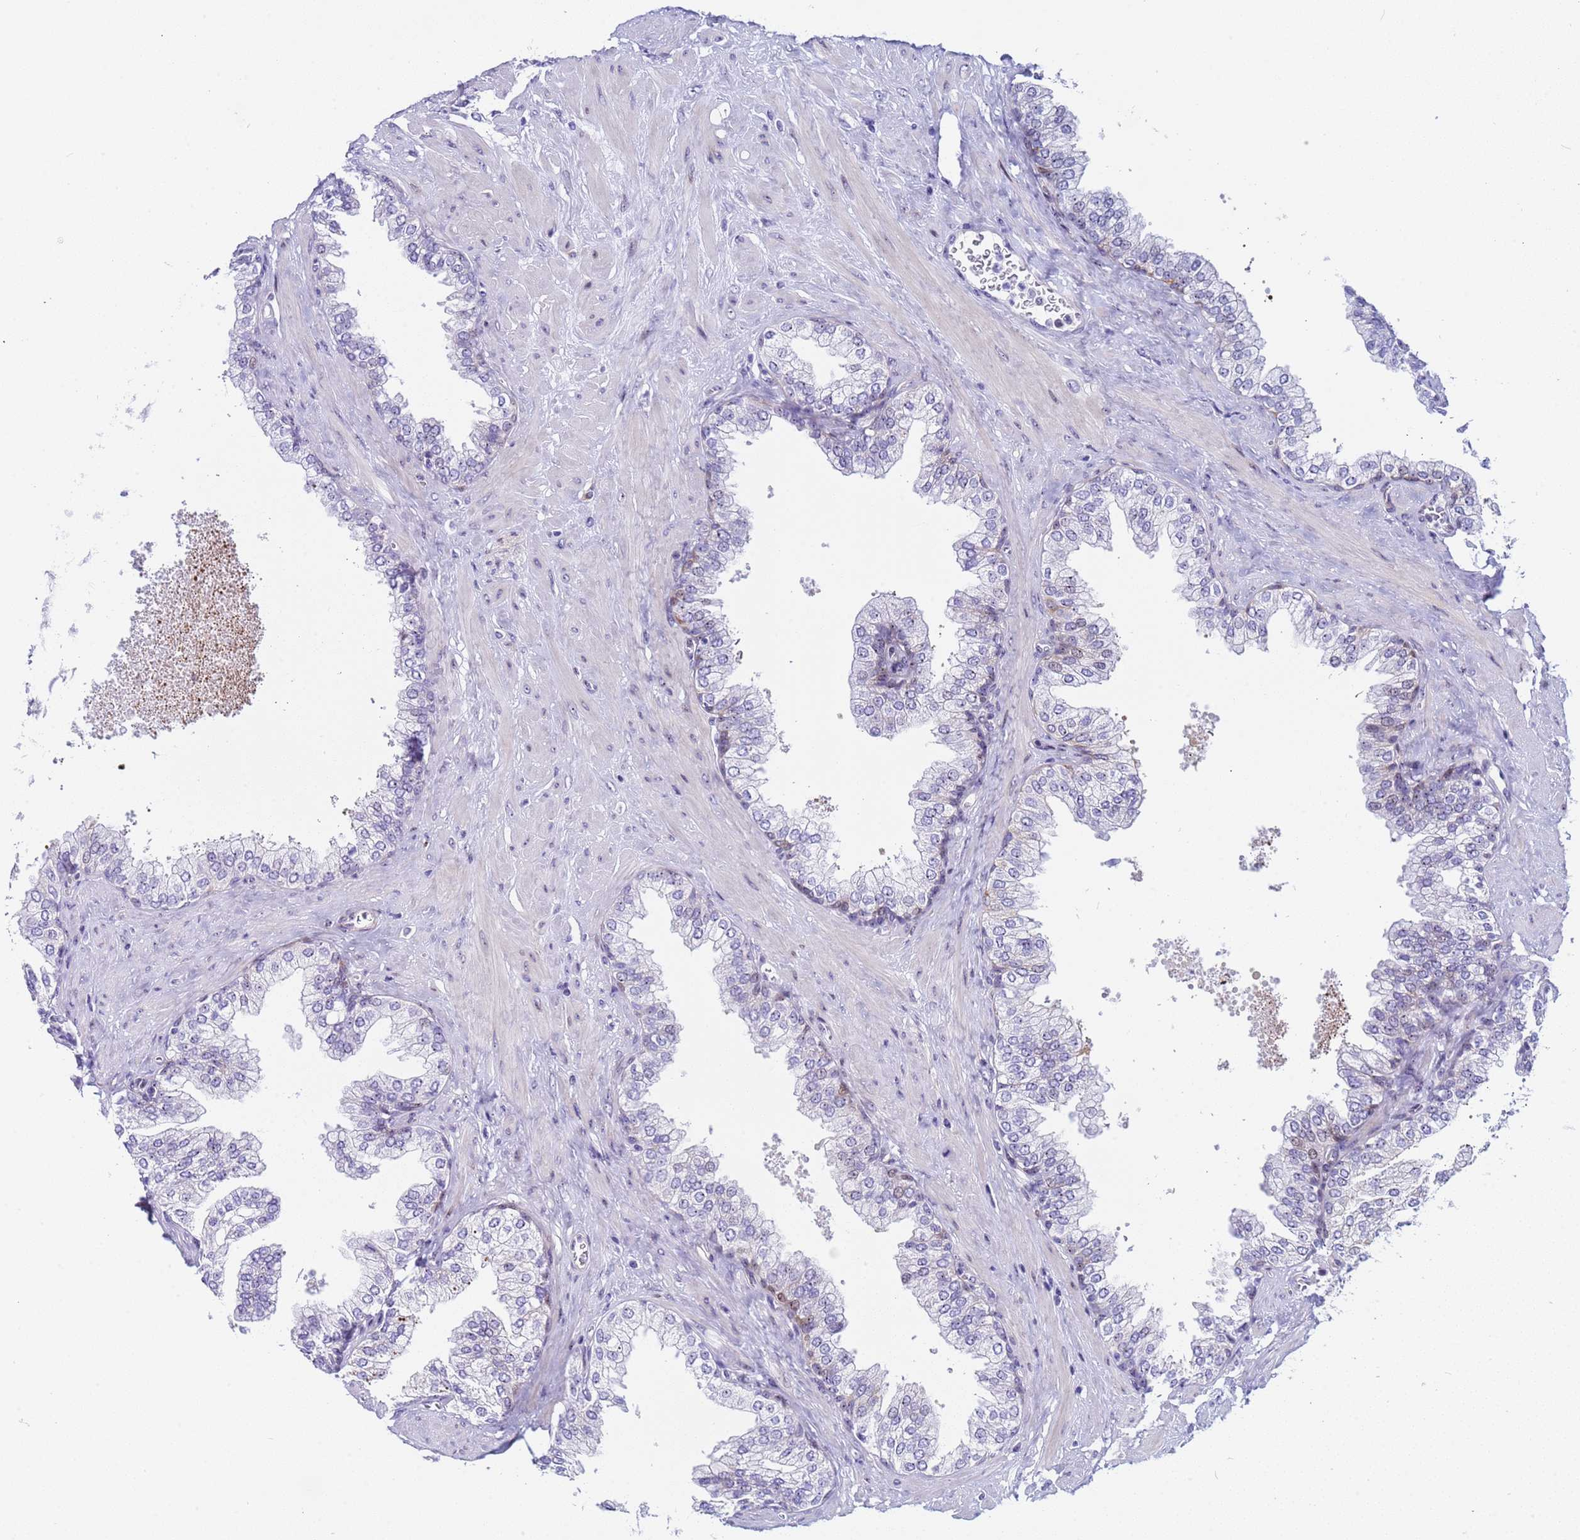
{"staining": {"intensity": "negative", "quantity": "none", "location": "none"}, "tissue": "prostate", "cell_type": "Glandular cells", "image_type": "normal", "snomed": [{"axis": "morphology", "description": "Normal tissue, NOS"}, {"axis": "morphology", "description": "Urothelial carcinoma, Low grade"}, {"axis": "topography", "description": "Urinary bladder"}, {"axis": "topography", "description": "Prostate"}], "caption": "IHC histopathology image of unremarkable human prostate stained for a protein (brown), which reveals no expression in glandular cells.", "gene": "POP5", "patient": {"sex": "male", "age": 60}}